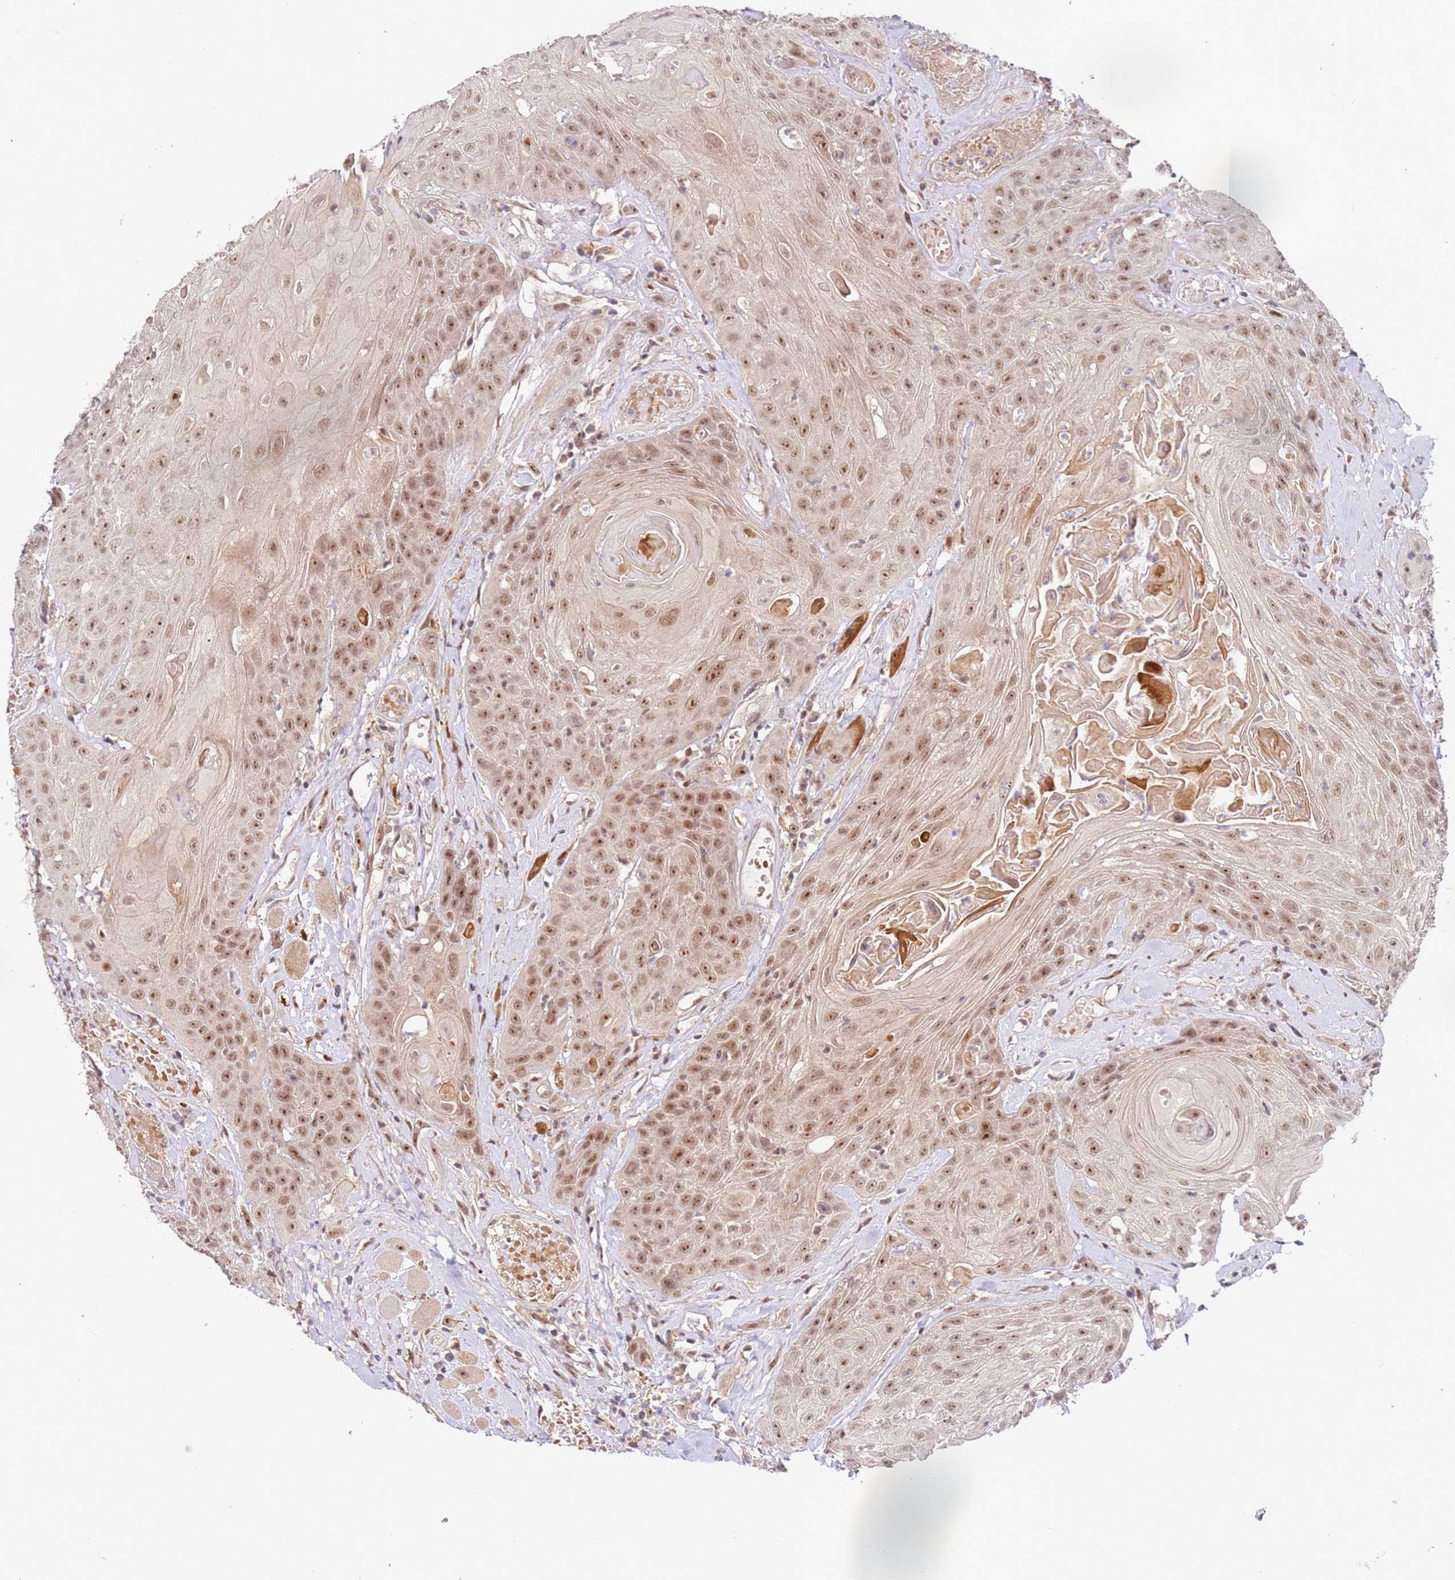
{"staining": {"intensity": "moderate", "quantity": ">75%", "location": "nuclear"}, "tissue": "head and neck cancer", "cell_type": "Tumor cells", "image_type": "cancer", "snomed": [{"axis": "morphology", "description": "Squamous cell carcinoma, NOS"}, {"axis": "topography", "description": "Head-Neck"}], "caption": "Immunohistochemical staining of head and neck squamous cell carcinoma demonstrates medium levels of moderate nuclear staining in about >75% of tumor cells.", "gene": "LGALSL", "patient": {"sex": "female", "age": 59}}